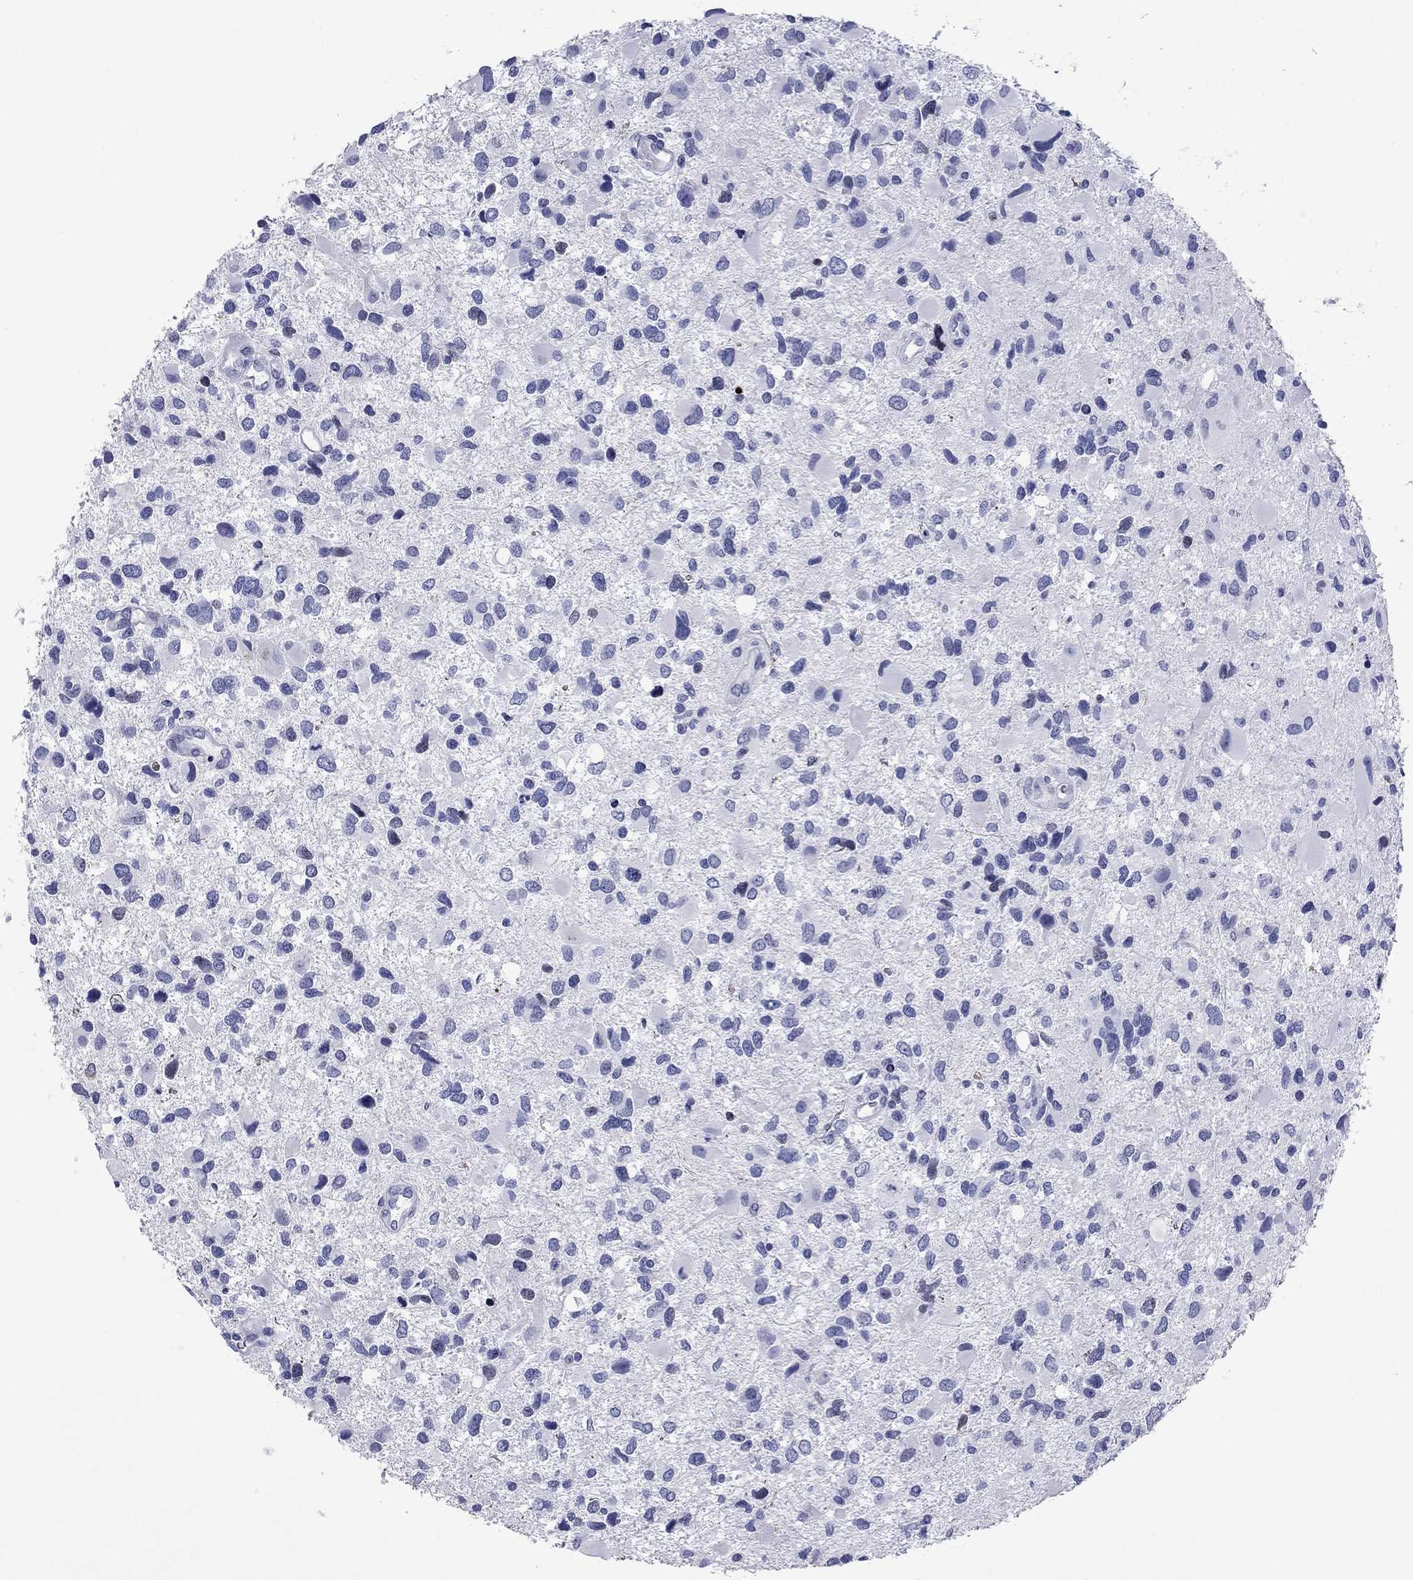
{"staining": {"intensity": "negative", "quantity": "none", "location": "none"}, "tissue": "glioma", "cell_type": "Tumor cells", "image_type": "cancer", "snomed": [{"axis": "morphology", "description": "Glioma, malignant, Low grade"}, {"axis": "topography", "description": "Brain"}], "caption": "Micrograph shows no protein expression in tumor cells of glioma tissue.", "gene": "GZMK", "patient": {"sex": "female", "age": 32}}